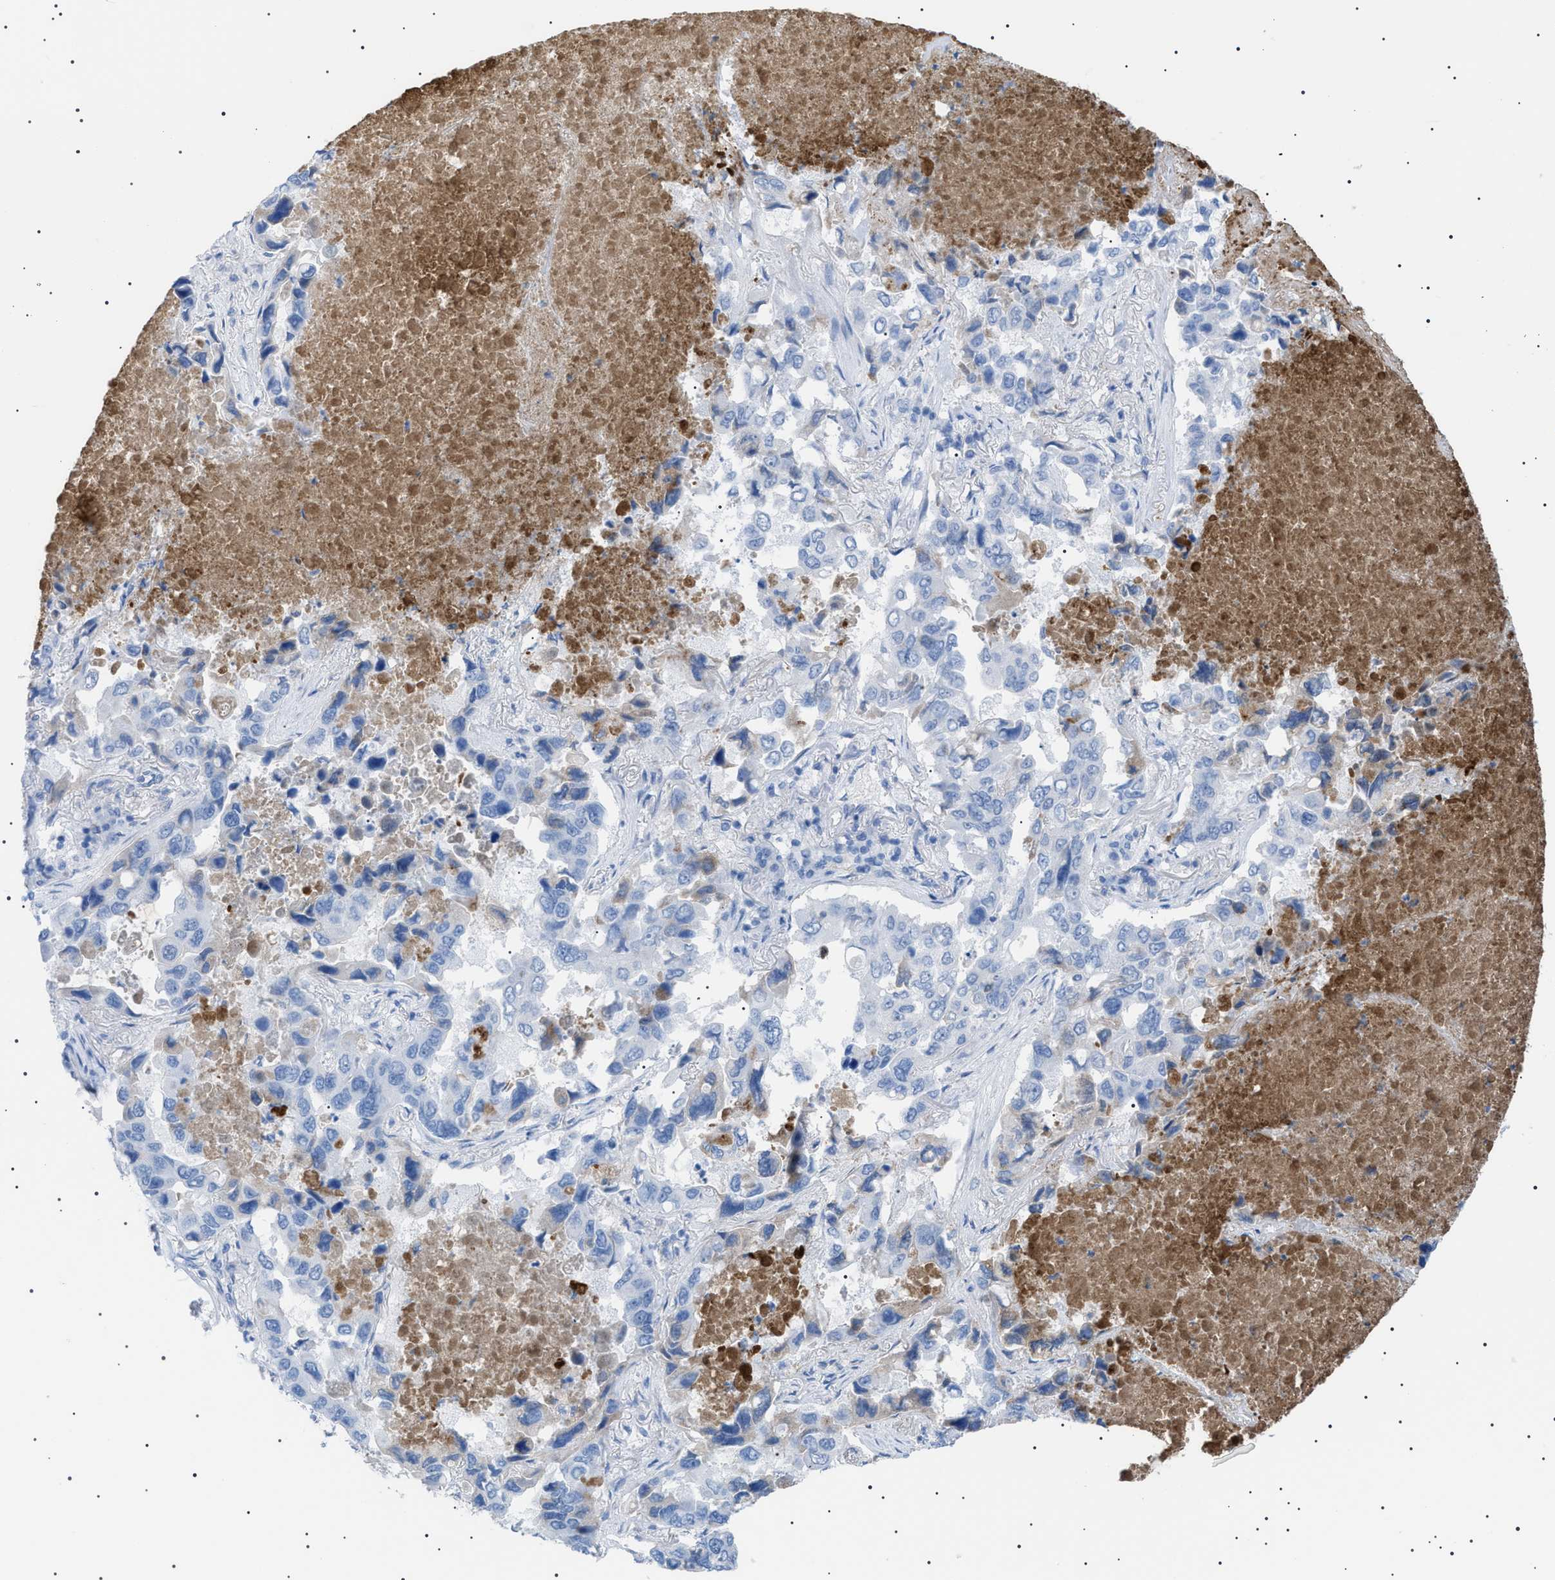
{"staining": {"intensity": "negative", "quantity": "none", "location": "none"}, "tissue": "lung cancer", "cell_type": "Tumor cells", "image_type": "cancer", "snomed": [{"axis": "morphology", "description": "Adenocarcinoma, NOS"}, {"axis": "topography", "description": "Lung"}], "caption": "Immunohistochemical staining of human lung cancer (adenocarcinoma) exhibits no significant expression in tumor cells.", "gene": "LPA", "patient": {"sex": "male", "age": 64}}